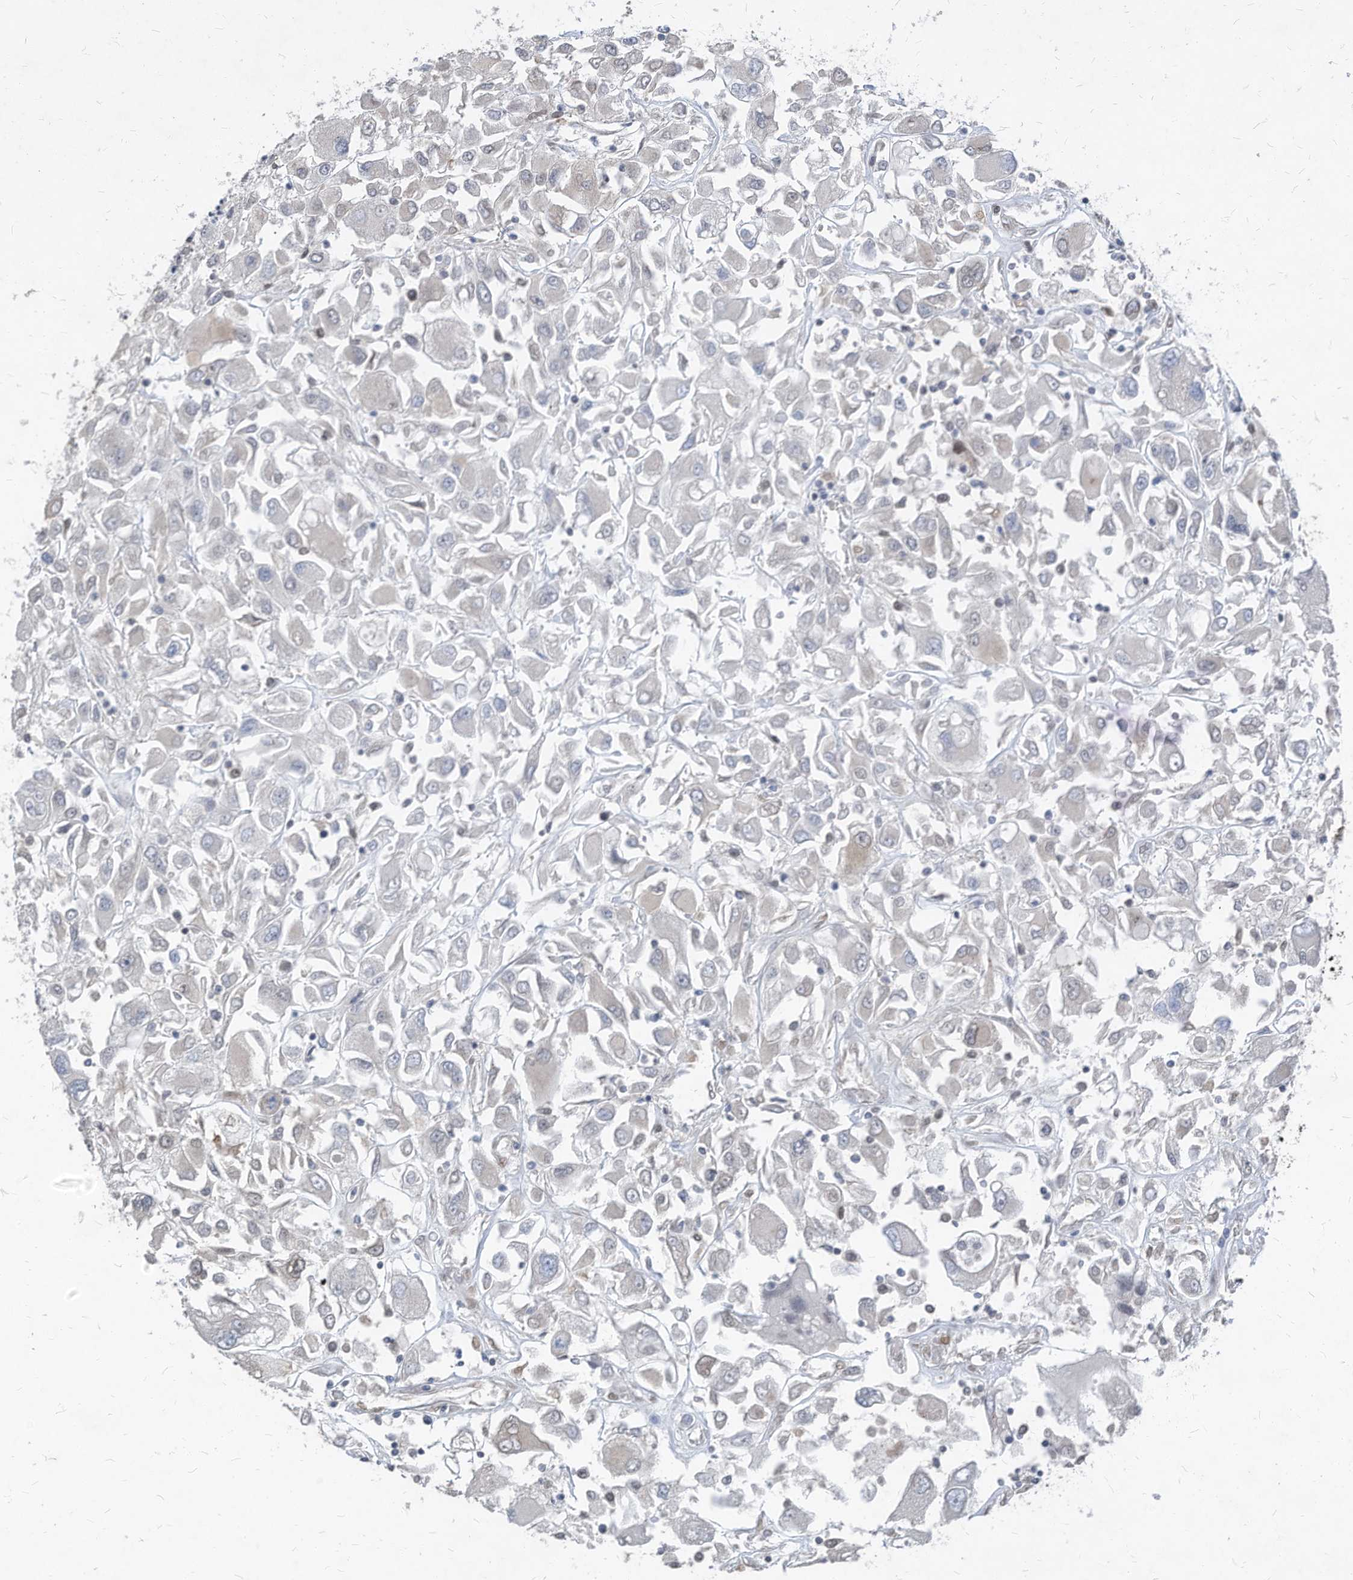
{"staining": {"intensity": "negative", "quantity": "none", "location": "none"}, "tissue": "renal cancer", "cell_type": "Tumor cells", "image_type": "cancer", "snomed": [{"axis": "morphology", "description": "Adenocarcinoma, NOS"}, {"axis": "topography", "description": "Kidney"}], "caption": "Immunohistochemistry (IHC) of adenocarcinoma (renal) demonstrates no expression in tumor cells.", "gene": "KPNB1", "patient": {"sex": "female", "age": 52}}